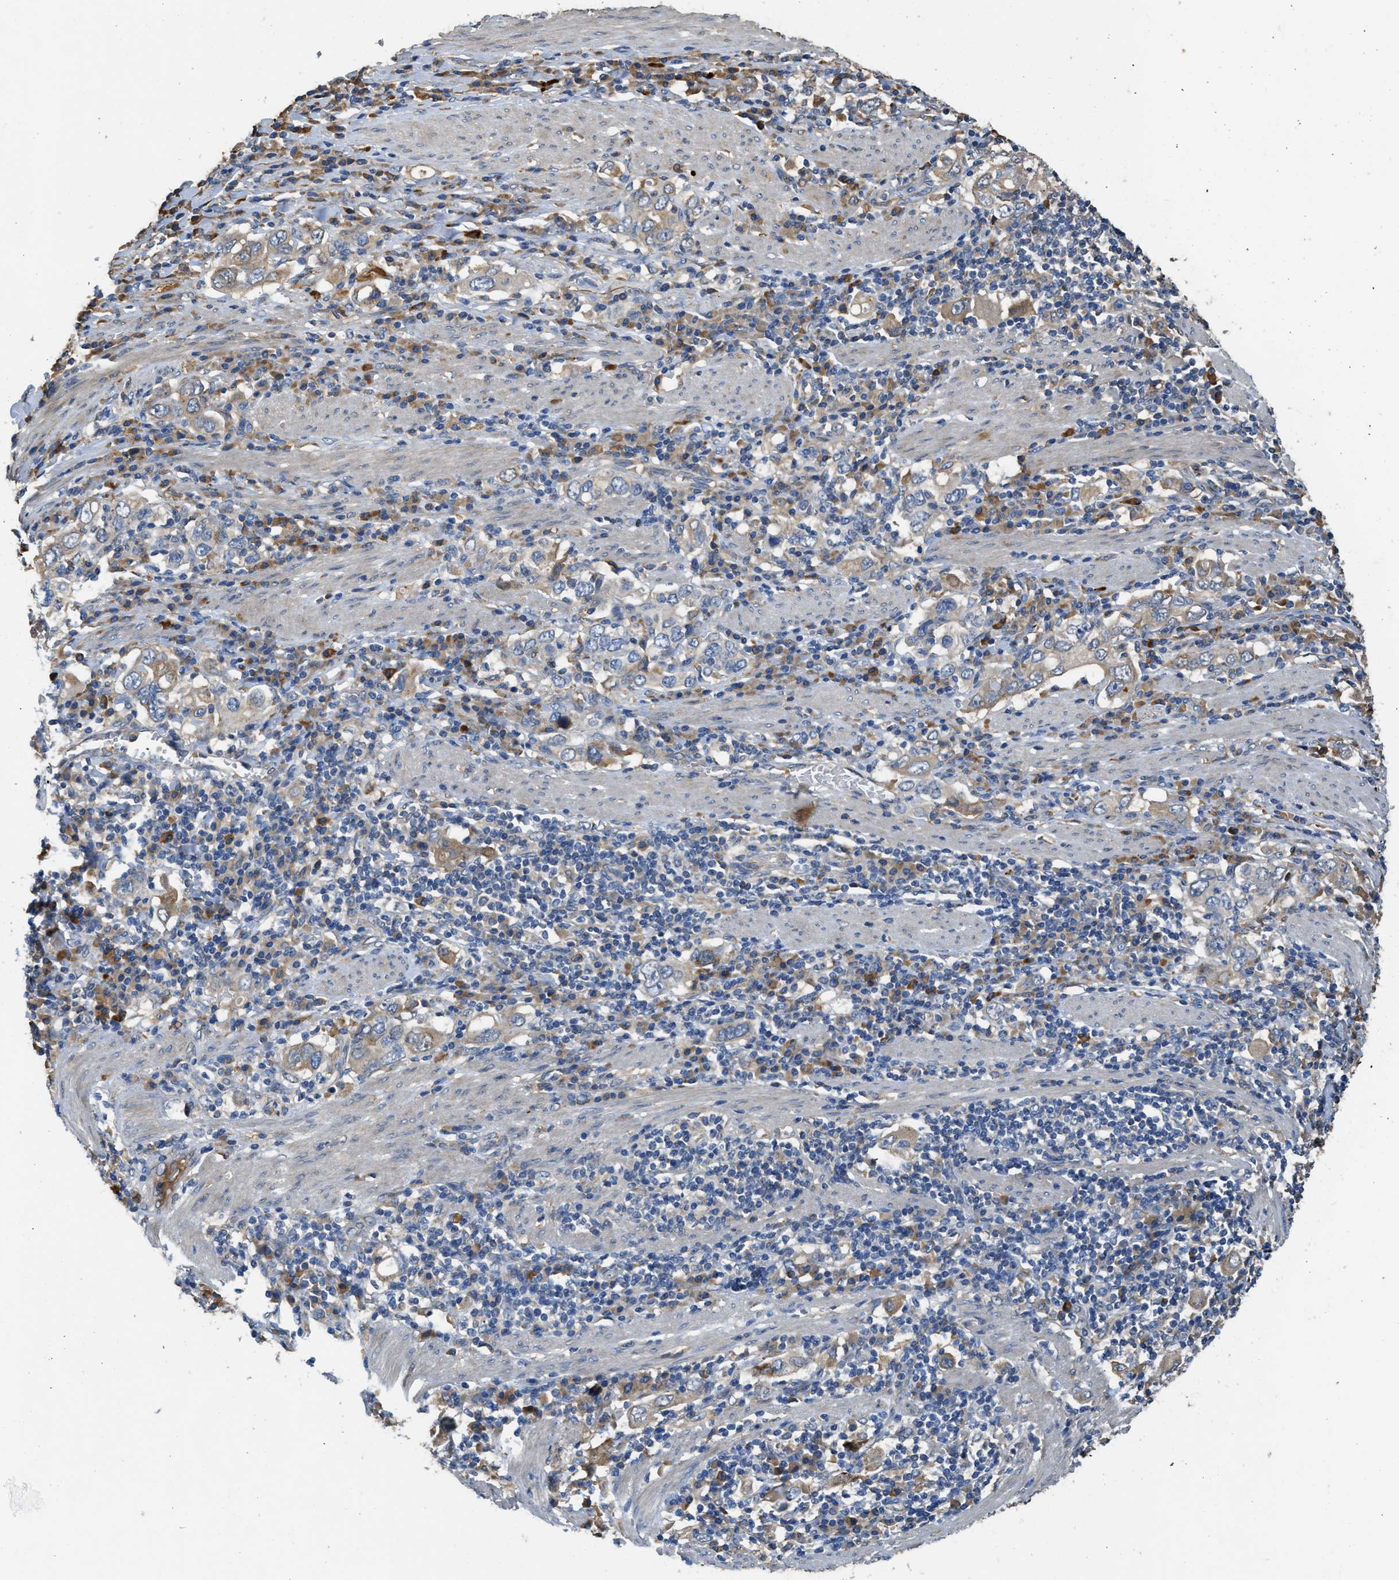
{"staining": {"intensity": "moderate", "quantity": "<25%", "location": "cytoplasmic/membranous"}, "tissue": "stomach cancer", "cell_type": "Tumor cells", "image_type": "cancer", "snomed": [{"axis": "morphology", "description": "Adenocarcinoma, NOS"}, {"axis": "topography", "description": "Stomach, upper"}], "caption": "Human stomach cancer stained with a protein marker exhibits moderate staining in tumor cells.", "gene": "RIPK2", "patient": {"sex": "male", "age": 62}}